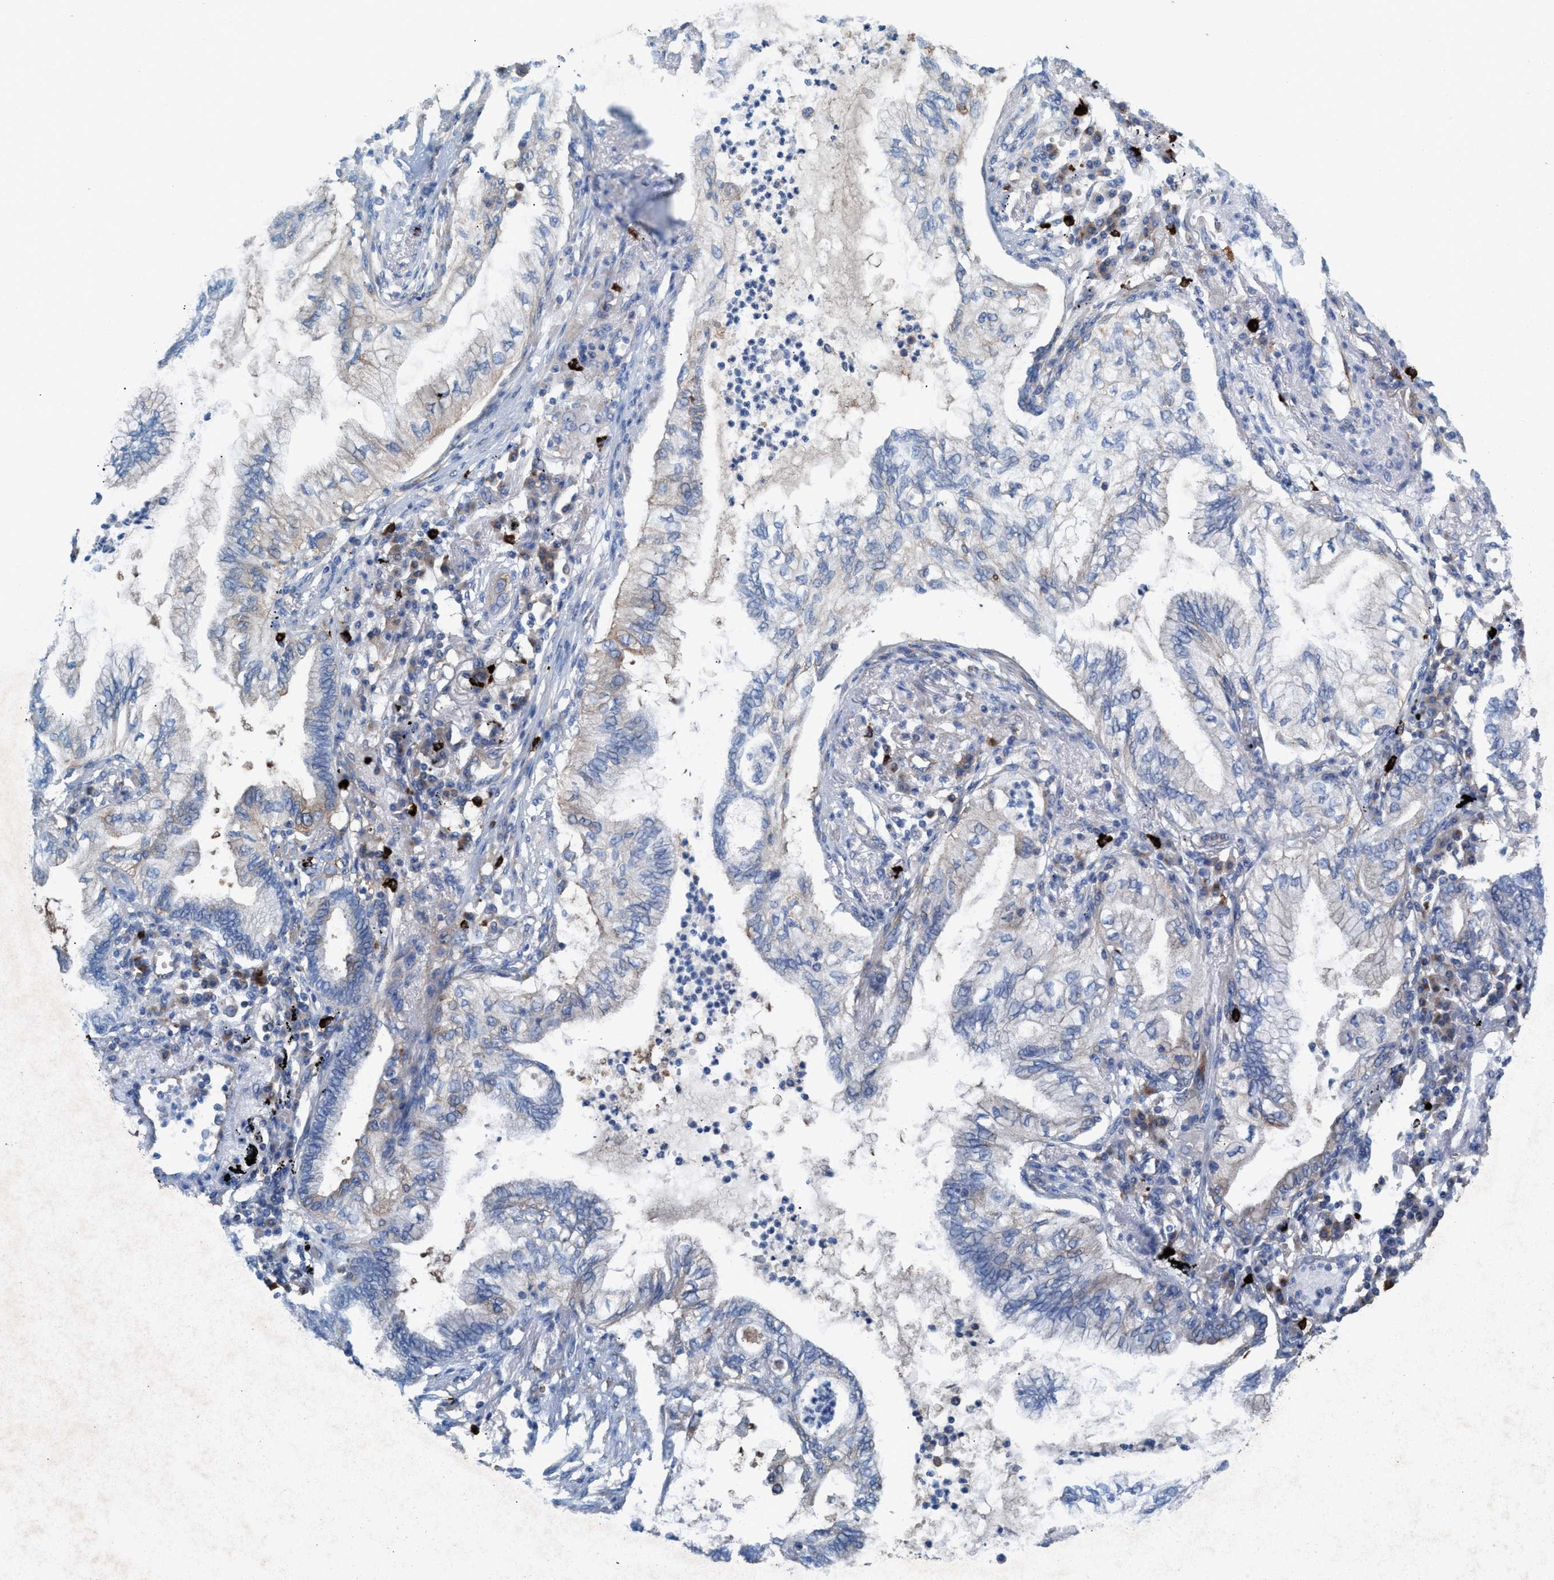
{"staining": {"intensity": "weak", "quantity": "25%-75%", "location": "cytoplasmic/membranous"}, "tissue": "lung cancer", "cell_type": "Tumor cells", "image_type": "cancer", "snomed": [{"axis": "morphology", "description": "Normal tissue, NOS"}, {"axis": "morphology", "description": "Adenocarcinoma, NOS"}, {"axis": "topography", "description": "Bronchus"}, {"axis": "topography", "description": "Lung"}], "caption": "A high-resolution micrograph shows IHC staining of lung adenocarcinoma, which shows weak cytoplasmic/membranous positivity in approximately 25%-75% of tumor cells.", "gene": "NYAP1", "patient": {"sex": "female", "age": 70}}